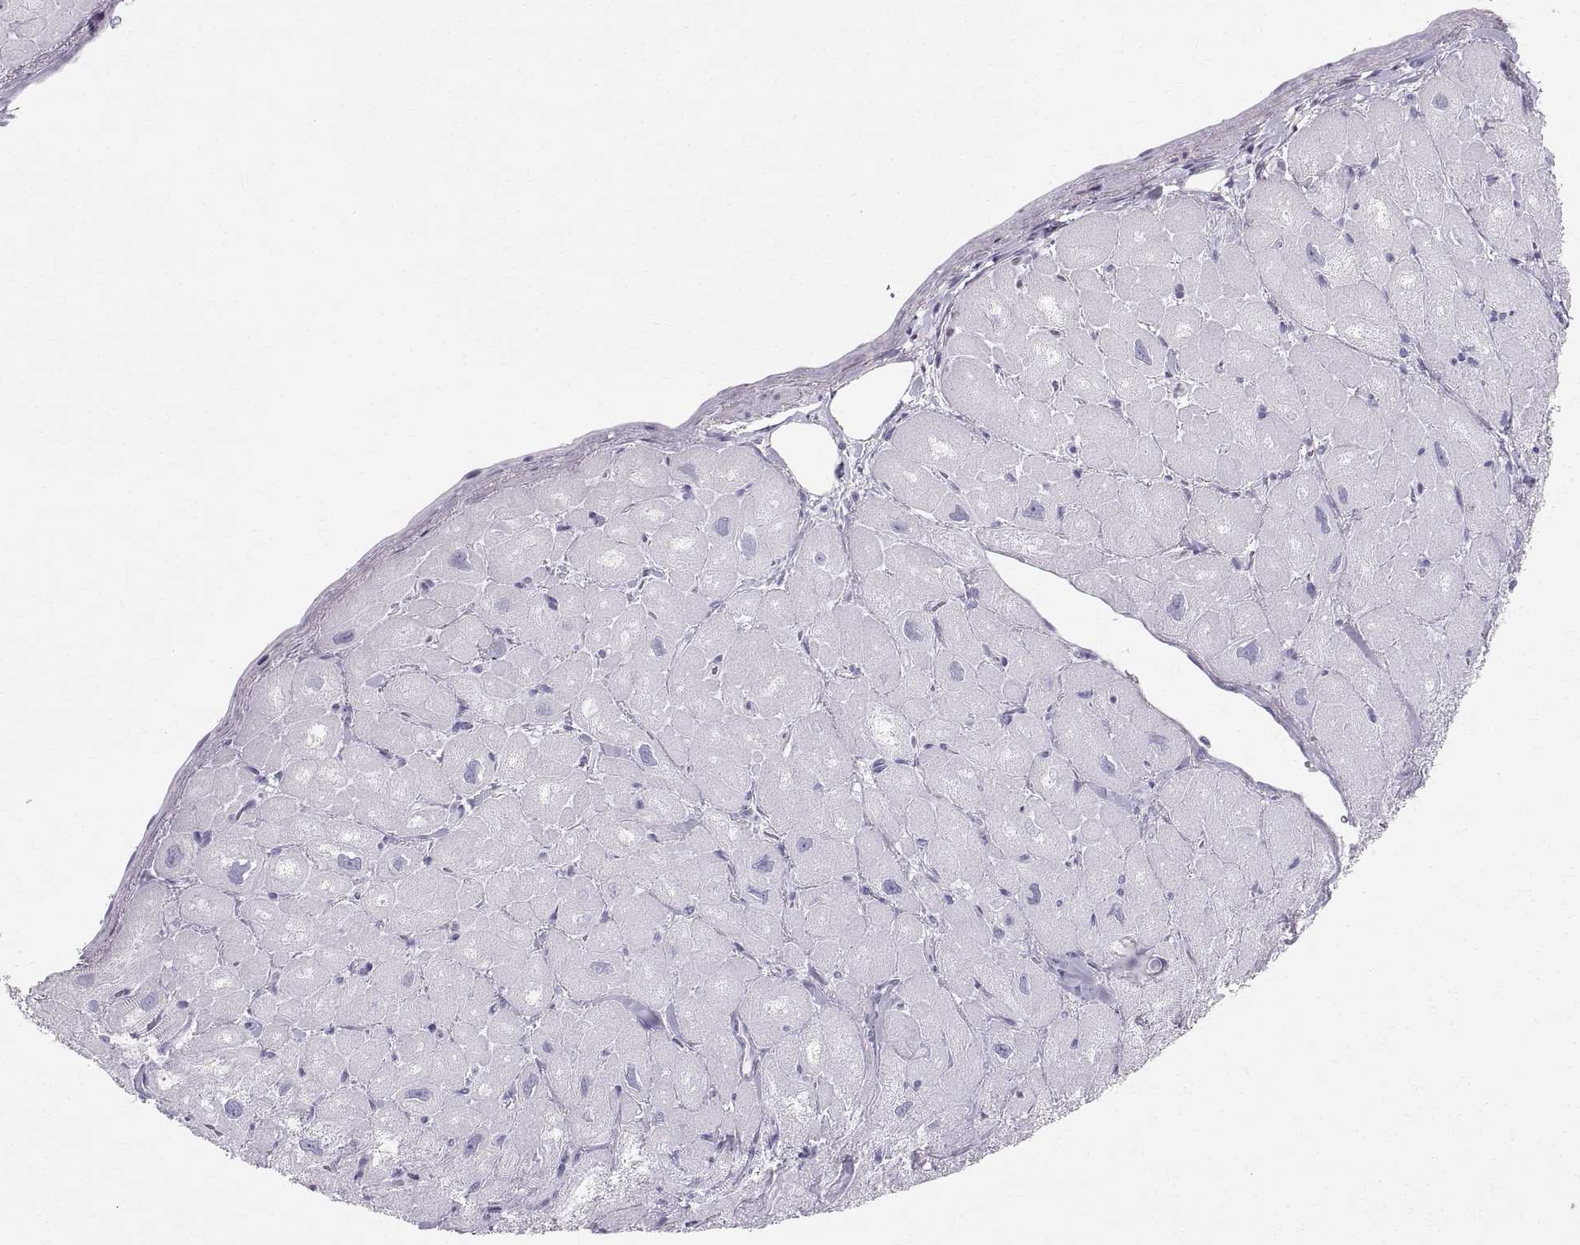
{"staining": {"intensity": "negative", "quantity": "none", "location": "none"}, "tissue": "heart muscle", "cell_type": "Cardiomyocytes", "image_type": "normal", "snomed": [{"axis": "morphology", "description": "Normal tissue, NOS"}, {"axis": "topography", "description": "Heart"}], "caption": "Immunohistochemistry (IHC) of benign heart muscle reveals no expression in cardiomyocytes. Nuclei are stained in blue.", "gene": "SLC22A6", "patient": {"sex": "male", "age": 60}}